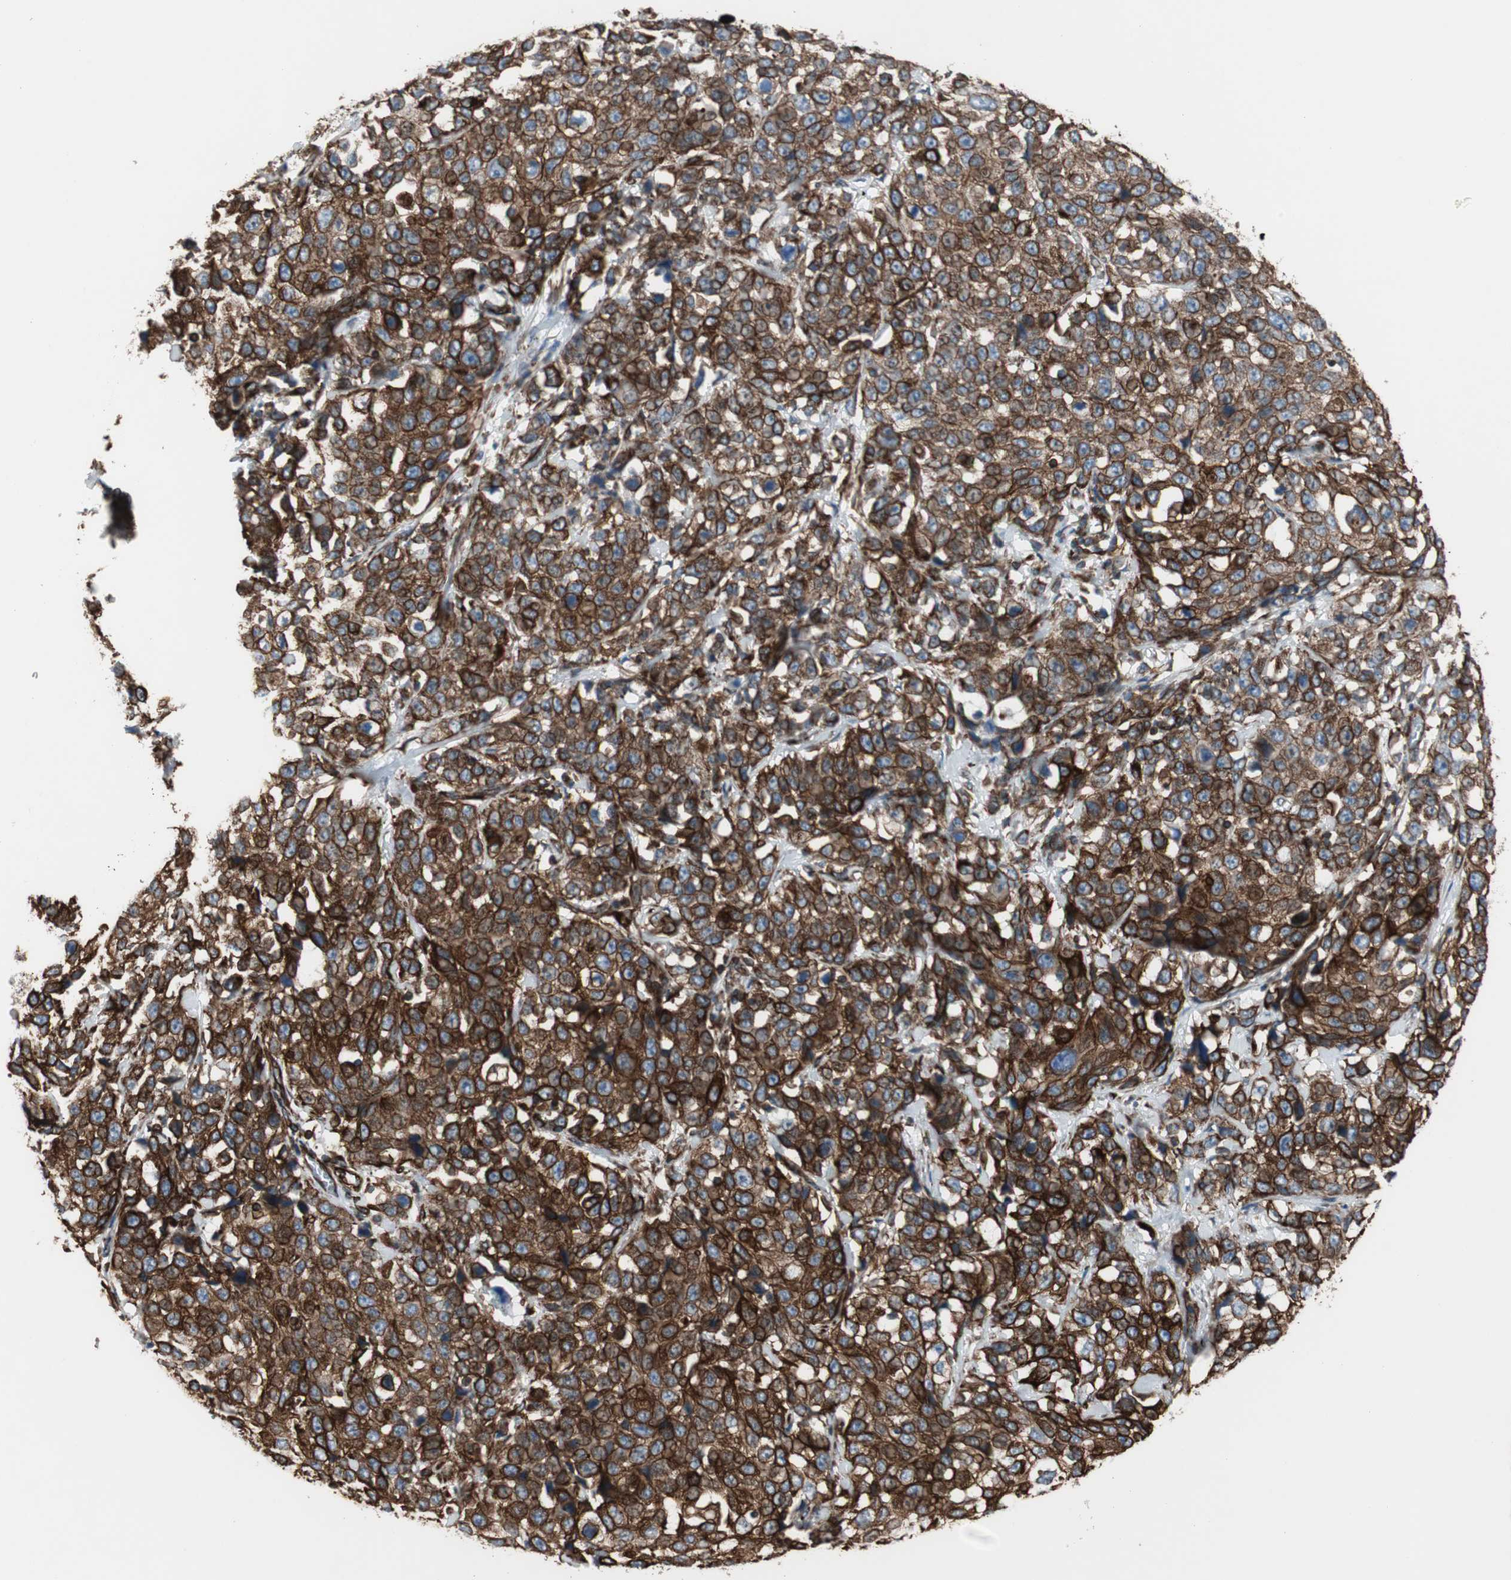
{"staining": {"intensity": "strong", "quantity": ">75%", "location": "cytoplasmic/membranous"}, "tissue": "stomach cancer", "cell_type": "Tumor cells", "image_type": "cancer", "snomed": [{"axis": "morphology", "description": "Normal tissue, NOS"}, {"axis": "morphology", "description": "Adenocarcinoma, NOS"}, {"axis": "topography", "description": "Stomach"}], "caption": "Human stomach cancer stained with a brown dye demonstrates strong cytoplasmic/membranous positive staining in approximately >75% of tumor cells.", "gene": "TCTA", "patient": {"sex": "male", "age": 48}}